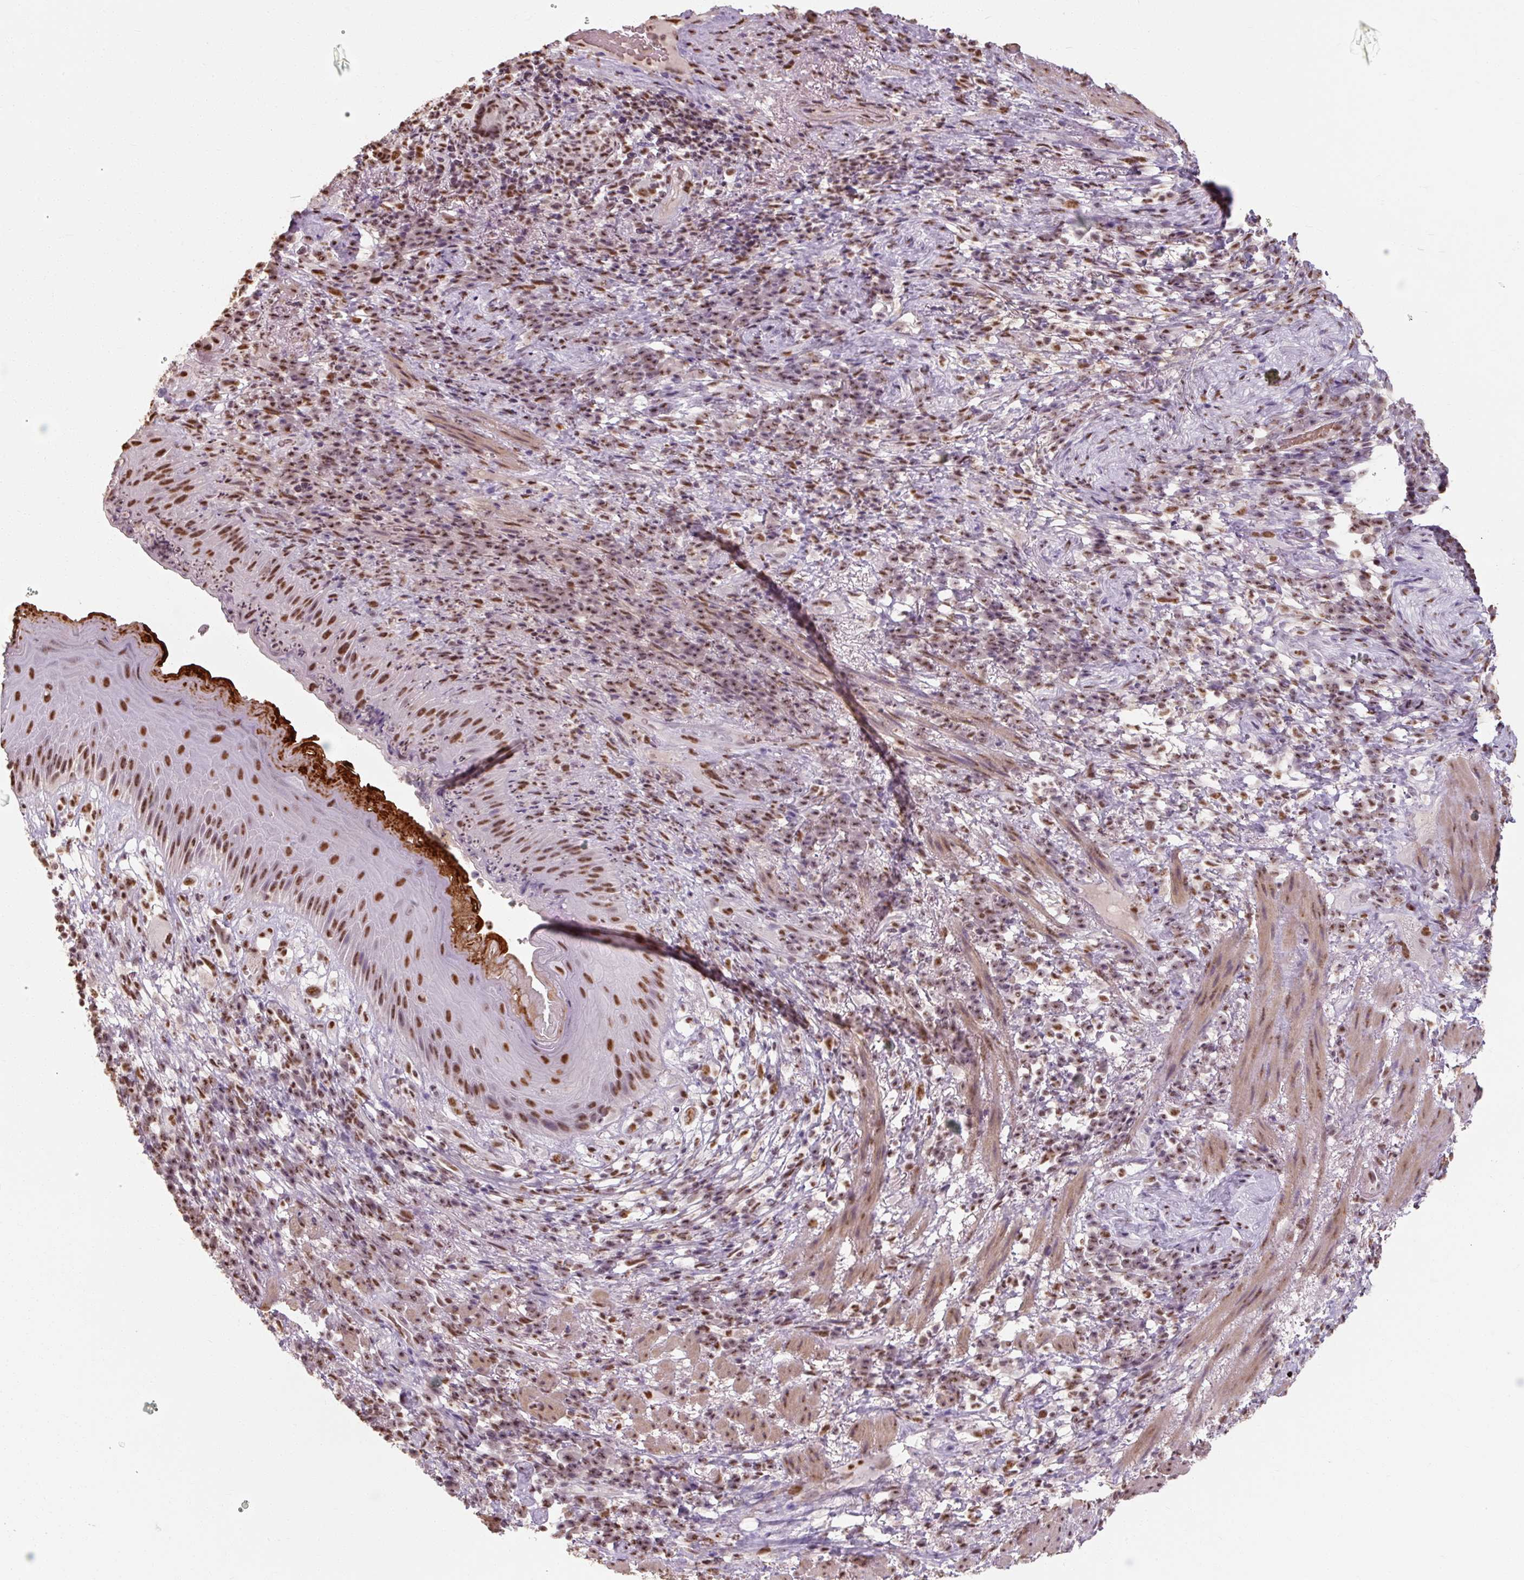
{"staining": {"intensity": "moderate", "quantity": ">75%", "location": "nuclear"}, "tissue": "skin", "cell_type": "Epidermal cells", "image_type": "normal", "snomed": [{"axis": "morphology", "description": "Normal tissue, NOS"}, {"axis": "topography", "description": "Anal"}], "caption": "Benign skin shows moderate nuclear expression in about >75% of epidermal cells.", "gene": "ENSG00000291316", "patient": {"sex": "male", "age": 78}}